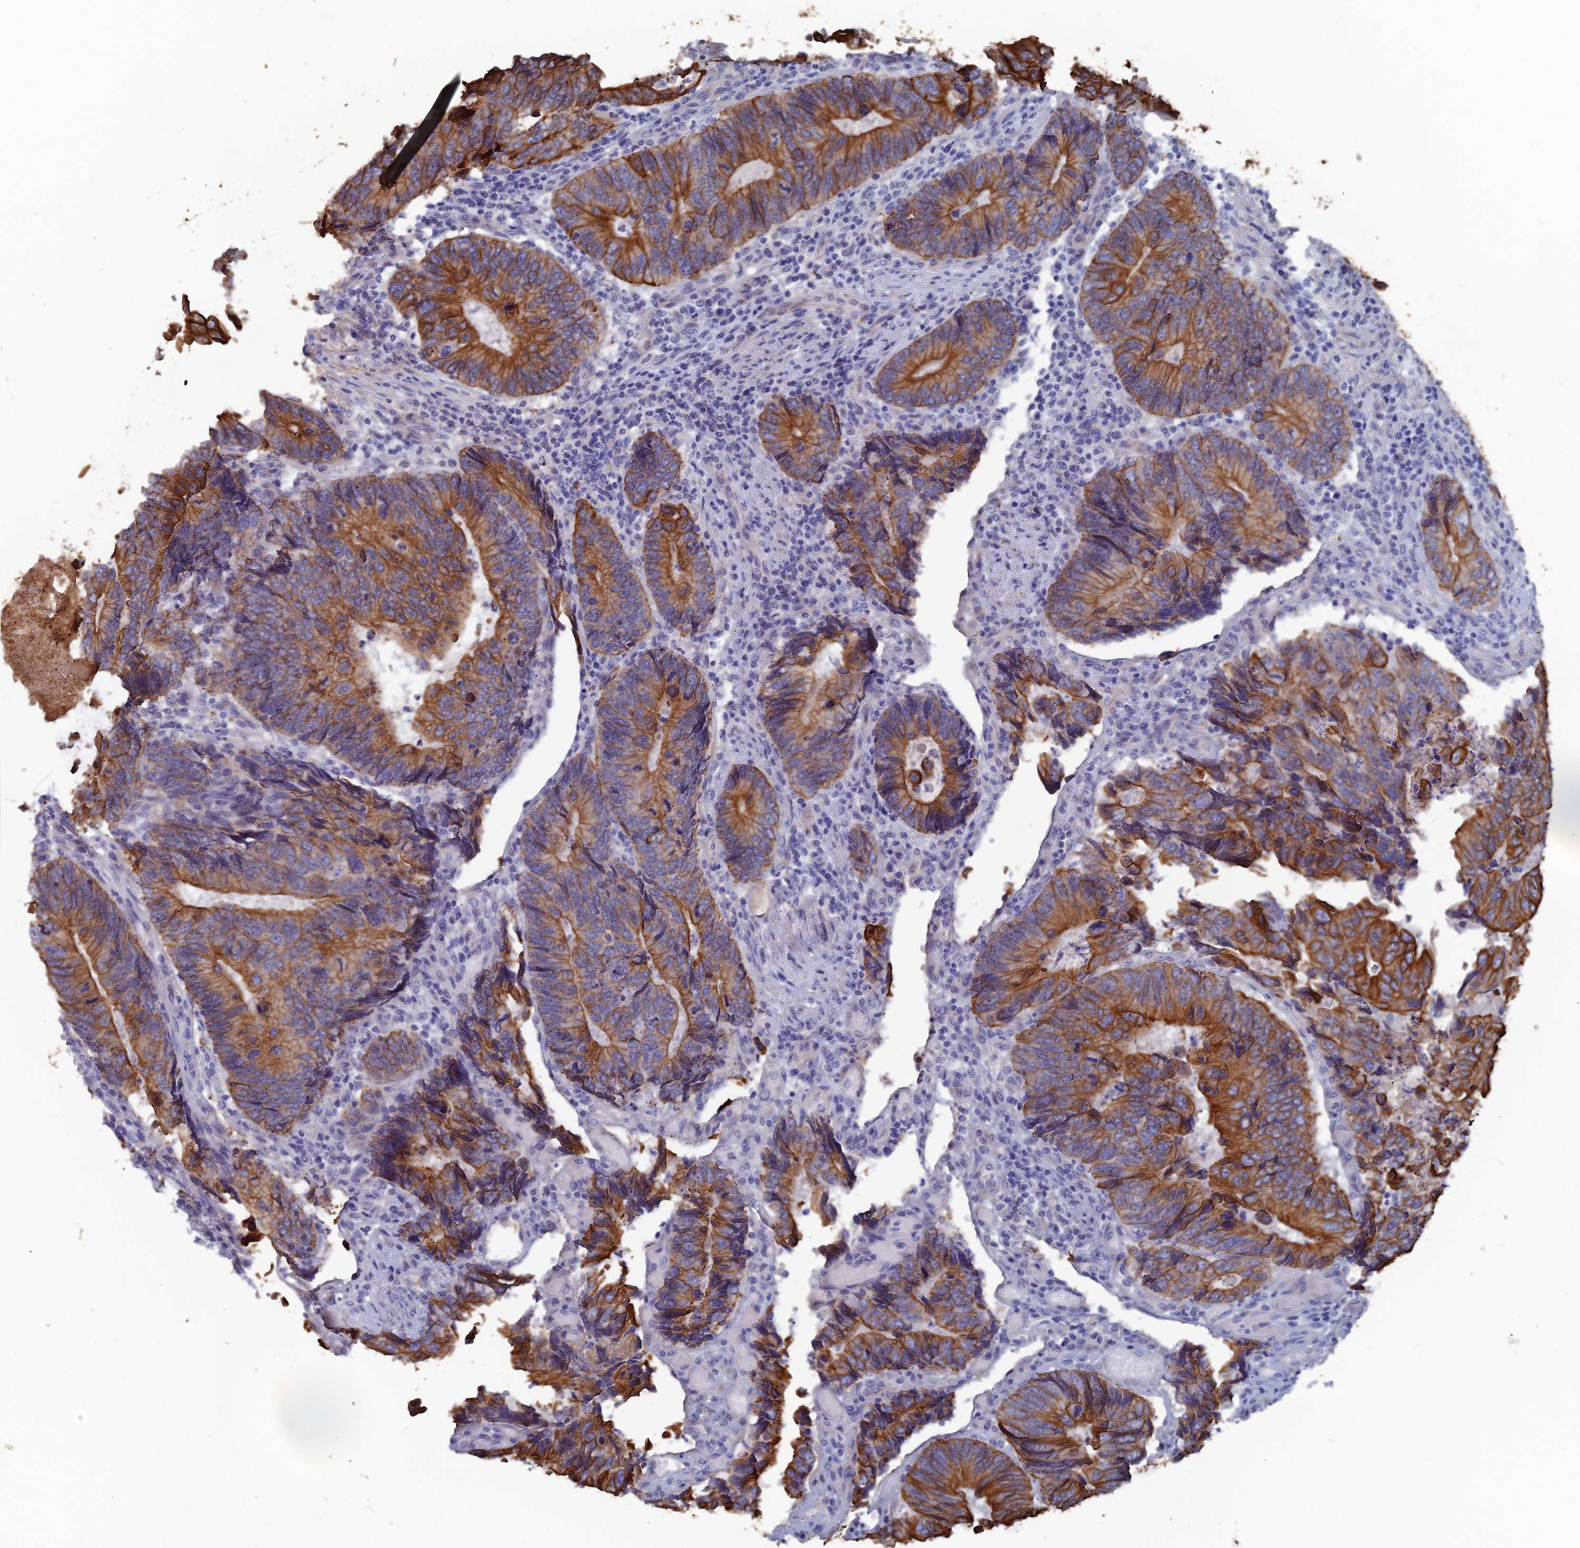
{"staining": {"intensity": "strong", "quantity": ">75%", "location": "cytoplasmic/membranous"}, "tissue": "colorectal cancer", "cell_type": "Tumor cells", "image_type": "cancer", "snomed": [{"axis": "morphology", "description": "Adenocarcinoma, NOS"}, {"axis": "topography", "description": "Colon"}], "caption": "Protein staining of colorectal adenocarcinoma tissue shows strong cytoplasmic/membranous expression in about >75% of tumor cells. Ihc stains the protein in brown and the nuclei are stained blue.", "gene": "SRFBP1", "patient": {"sex": "male", "age": 87}}